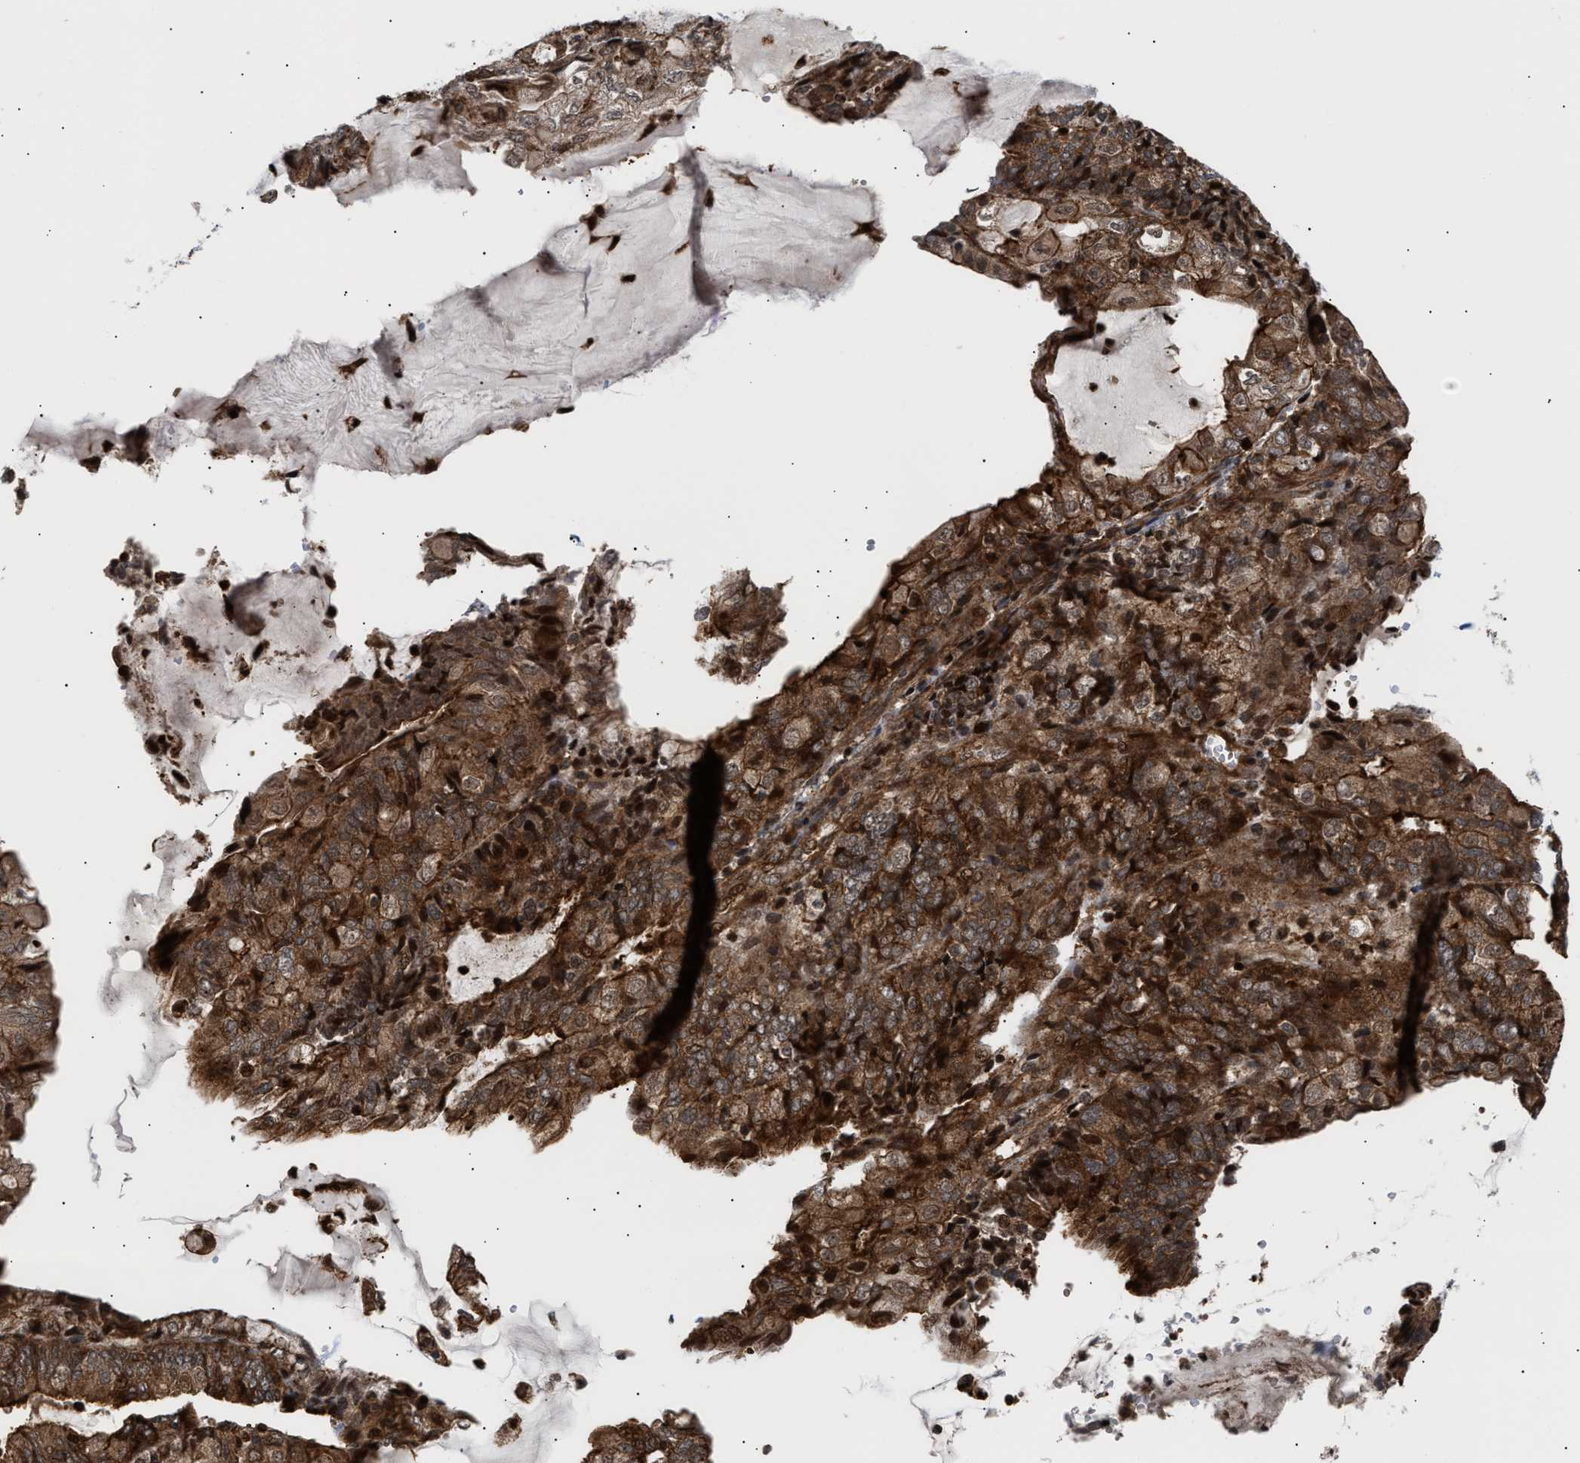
{"staining": {"intensity": "moderate", "quantity": ">75%", "location": "cytoplasmic/membranous,nuclear"}, "tissue": "endometrial cancer", "cell_type": "Tumor cells", "image_type": "cancer", "snomed": [{"axis": "morphology", "description": "Adenocarcinoma, NOS"}, {"axis": "topography", "description": "Endometrium"}], "caption": "Tumor cells demonstrate medium levels of moderate cytoplasmic/membranous and nuclear expression in approximately >75% of cells in human adenocarcinoma (endometrial).", "gene": "STAU2", "patient": {"sex": "female", "age": 81}}